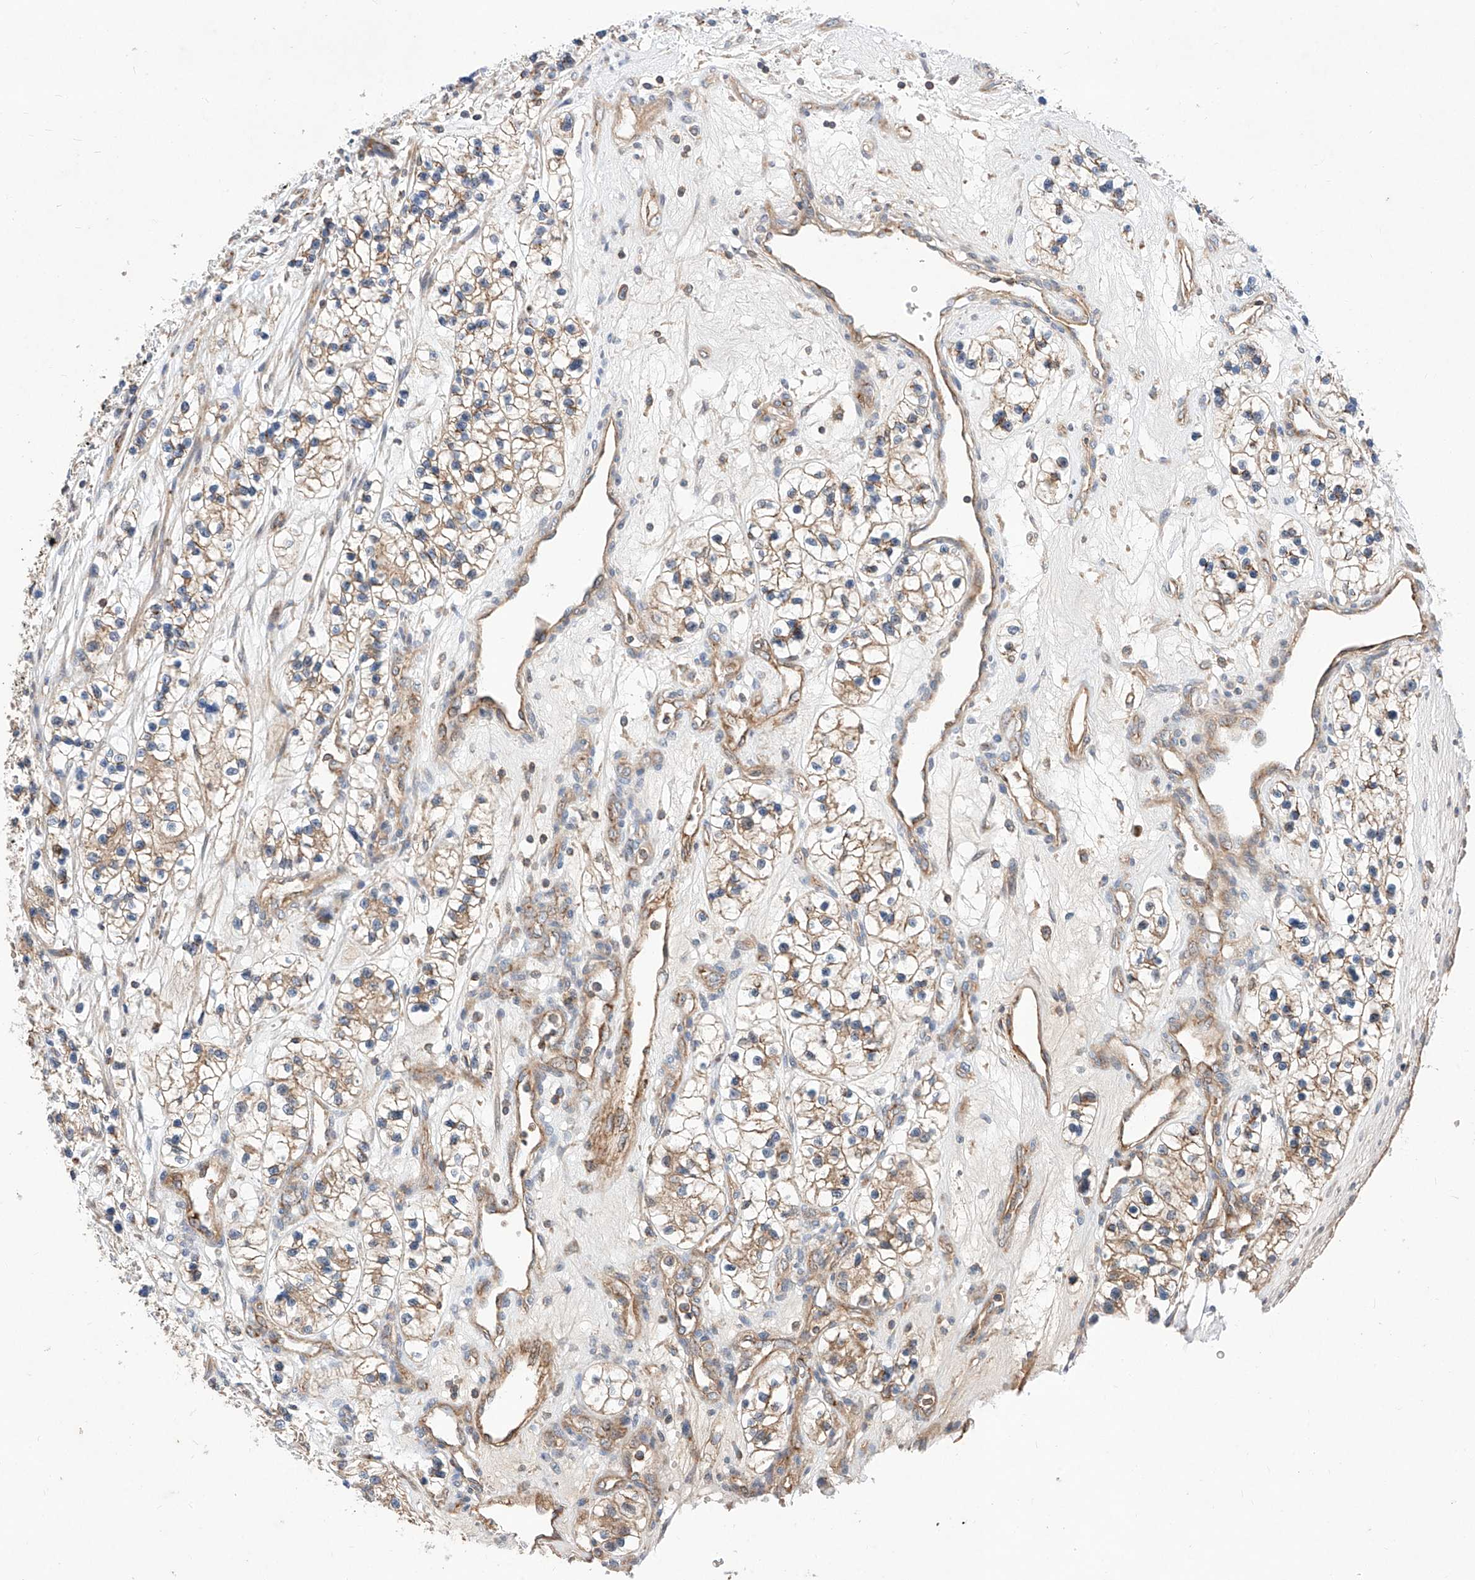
{"staining": {"intensity": "weak", "quantity": ">75%", "location": "cytoplasmic/membranous"}, "tissue": "renal cancer", "cell_type": "Tumor cells", "image_type": "cancer", "snomed": [{"axis": "morphology", "description": "Adenocarcinoma, NOS"}, {"axis": "topography", "description": "Kidney"}], "caption": "The image reveals a brown stain indicating the presence of a protein in the cytoplasmic/membranous of tumor cells in renal cancer. Ihc stains the protein in brown and the nuclei are stained blue.", "gene": "NR1D1", "patient": {"sex": "female", "age": 57}}